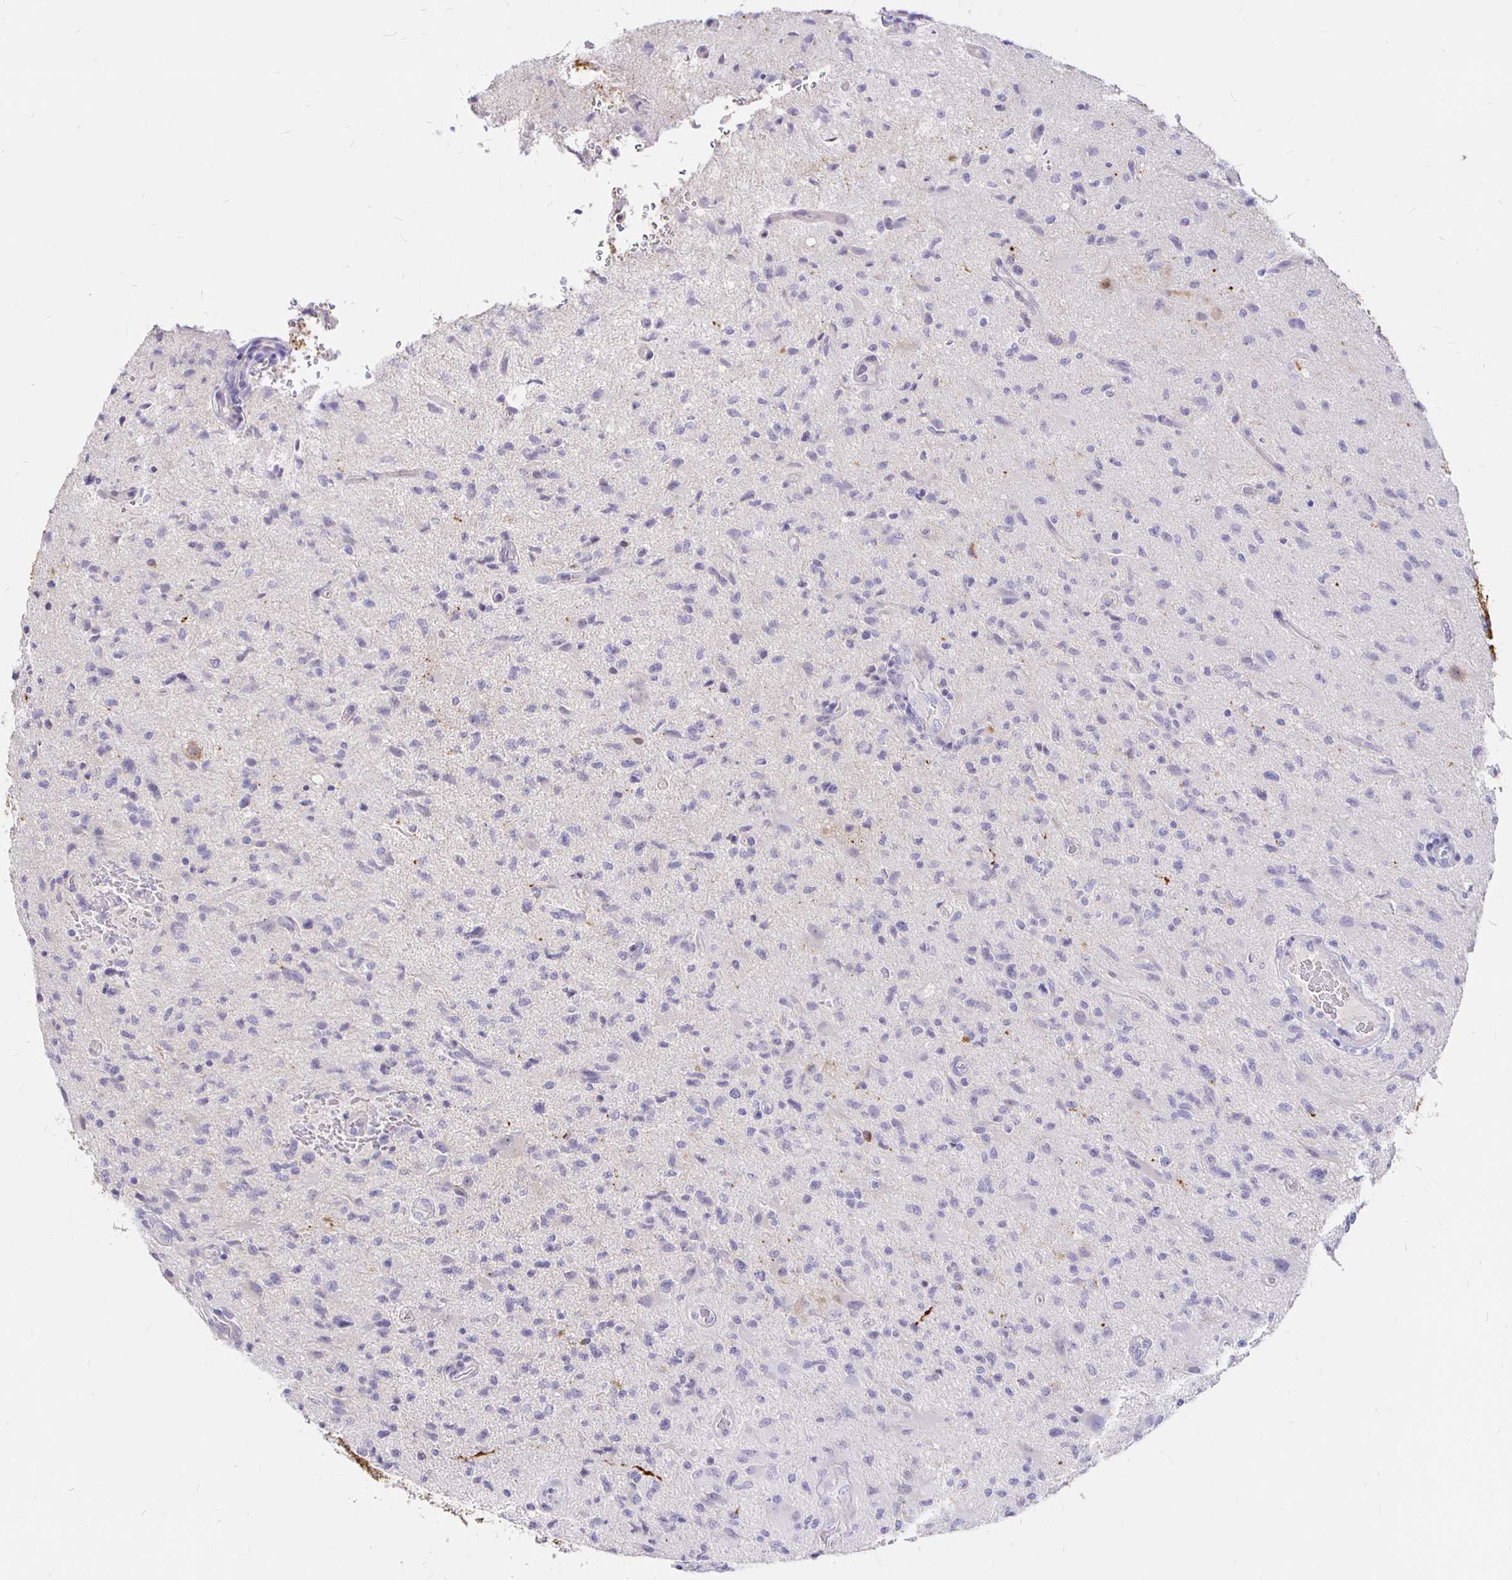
{"staining": {"intensity": "negative", "quantity": "none", "location": "none"}, "tissue": "glioma", "cell_type": "Tumor cells", "image_type": "cancer", "snomed": [{"axis": "morphology", "description": "Glioma, malignant, High grade"}, {"axis": "topography", "description": "Brain"}], "caption": "The IHC photomicrograph has no significant expression in tumor cells of glioma tissue.", "gene": "NECAB1", "patient": {"sex": "male", "age": 67}}